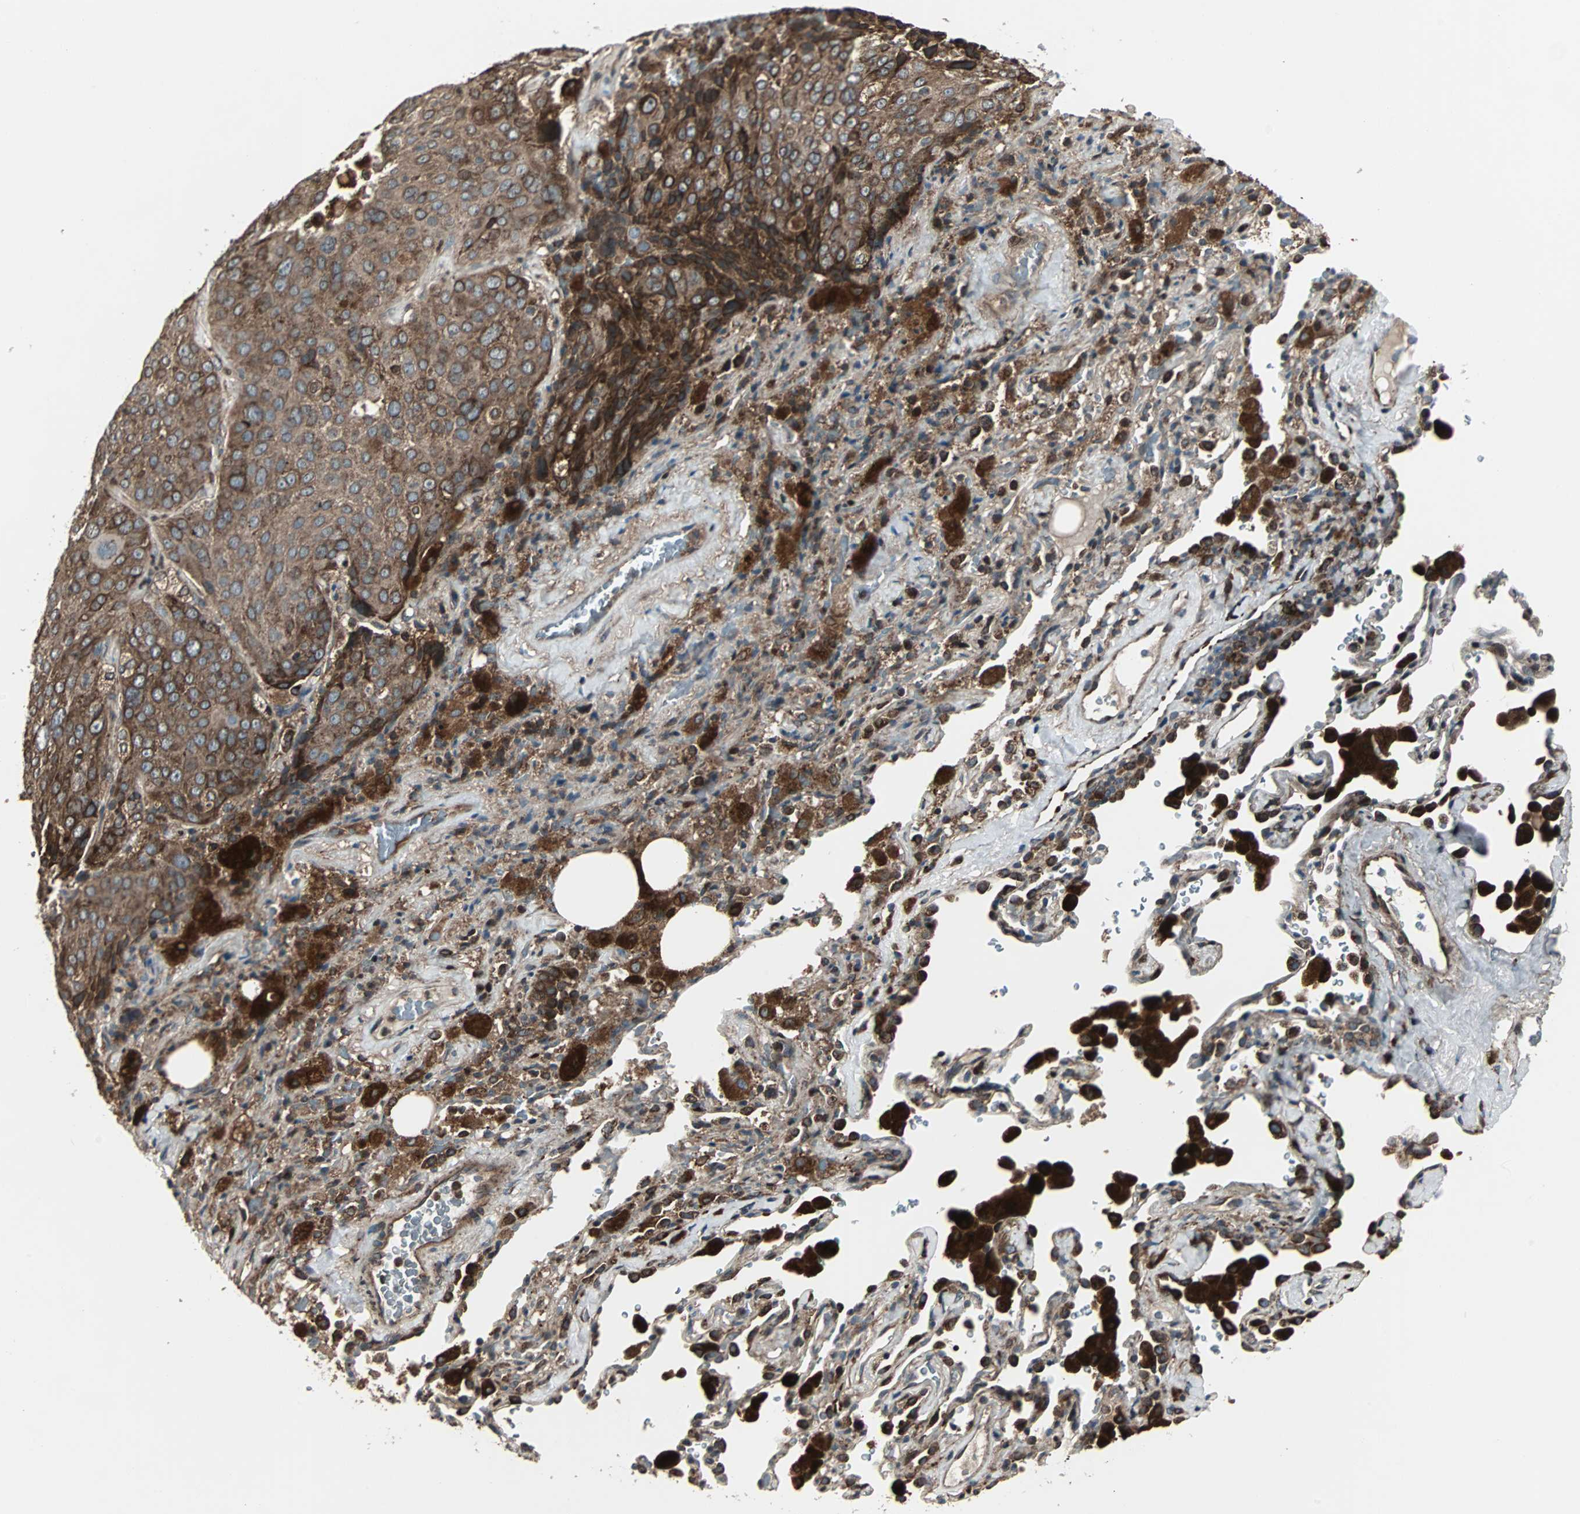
{"staining": {"intensity": "moderate", "quantity": ">75%", "location": "cytoplasmic/membranous"}, "tissue": "lung cancer", "cell_type": "Tumor cells", "image_type": "cancer", "snomed": [{"axis": "morphology", "description": "Squamous cell carcinoma, NOS"}, {"axis": "topography", "description": "Lung"}], "caption": "DAB (3,3'-diaminobenzidine) immunohistochemical staining of squamous cell carcinoma (lung) demonstrates moderate cytoplasmic/membranous protein staining in about >75% of tumor cells. (Brightfield microscopy of DAB IHC at high magnification).", "gene": "RAB7A", "patient": {"sex": "male", "age": 54}}